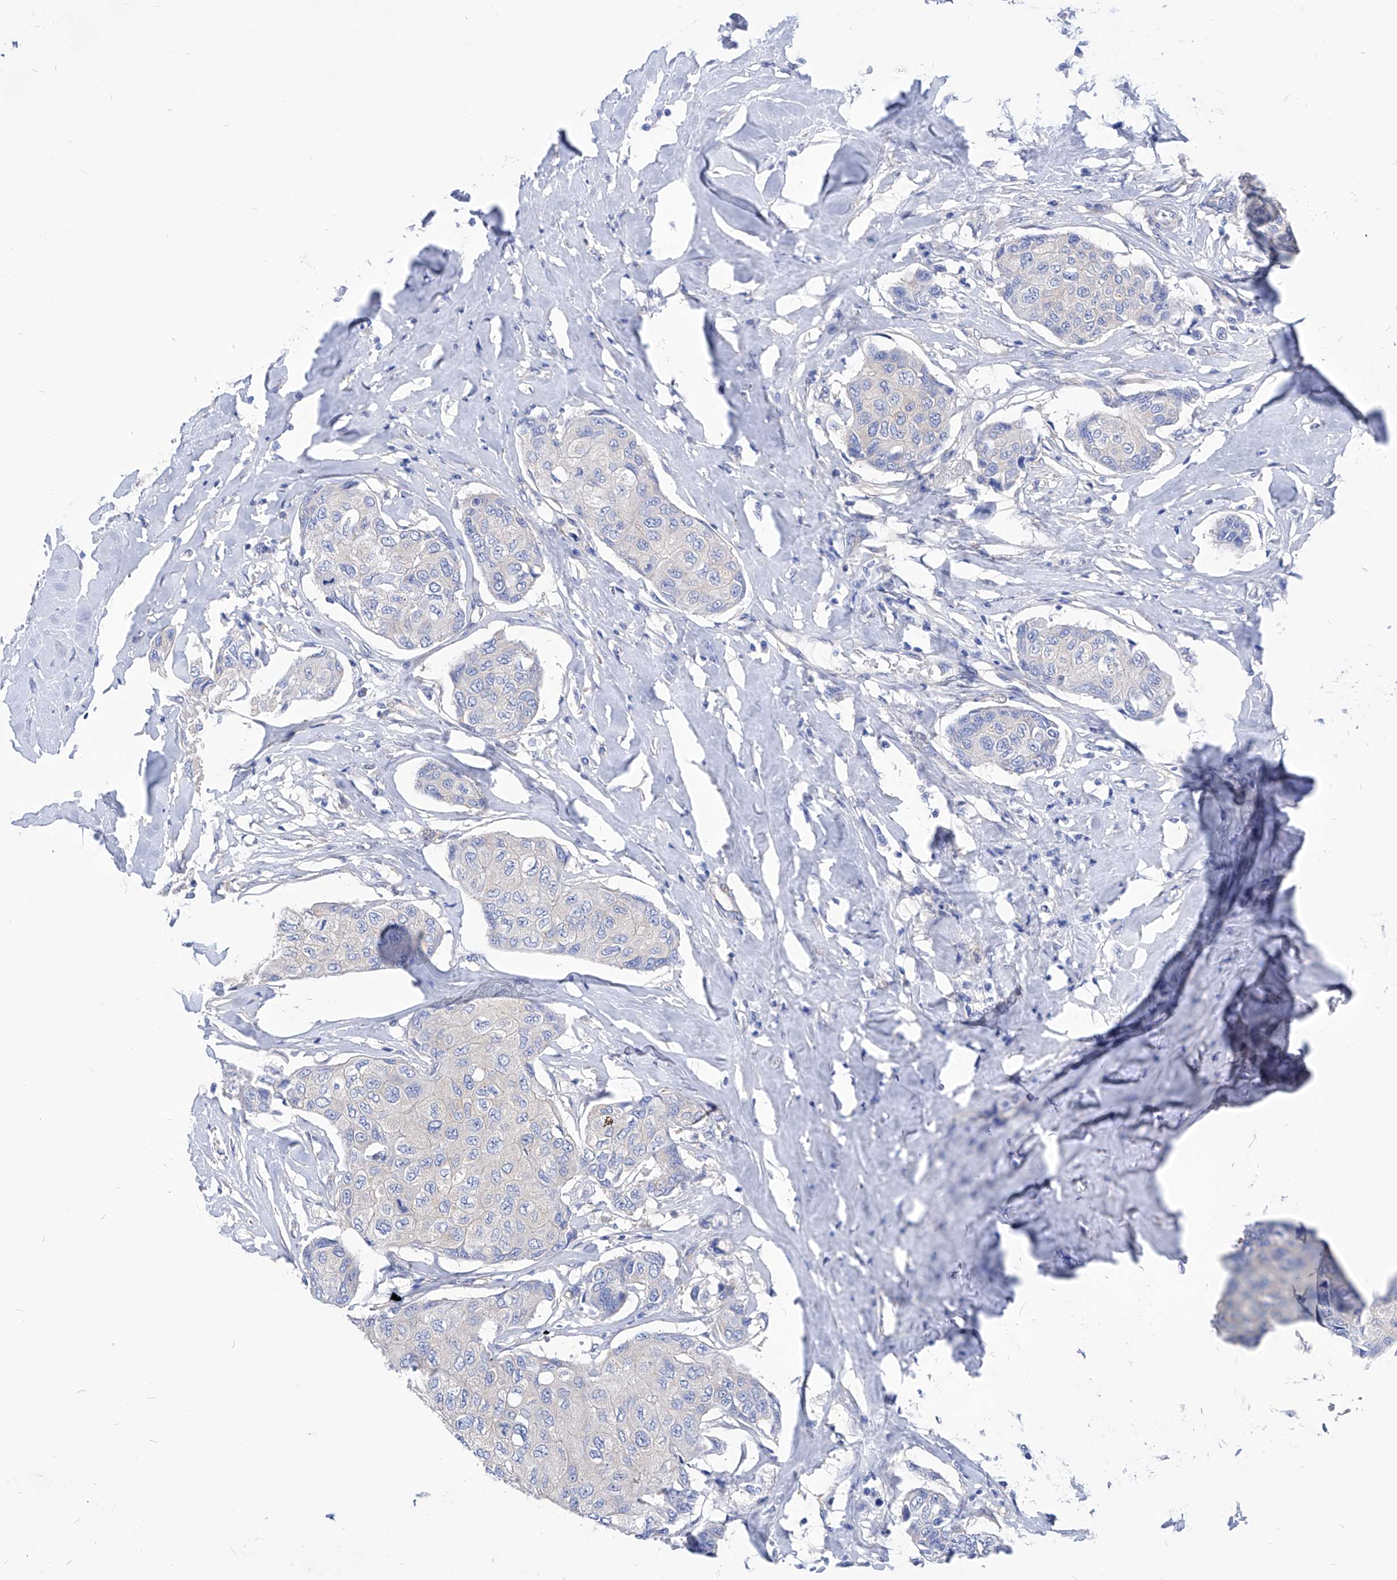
{"staining": {"intensity": "negative", "quantity": "none", "location": "none"}, "tissue": "breast cancer", "cell_type": "Tumor cells", "image_type": "cancer", "snomed": [{"axis": "morphology", "description": "Duct carcinoma"}, {"axis": "topography", "description": "Breast"}], "caption": "Breast intraductal carcinoma stained for a protein using immunohistochemistry (IHC) exhibits no positivity tumor cells.", "gene": "XPNPEP1", "patient": {"sex": "female", "age": 80}}